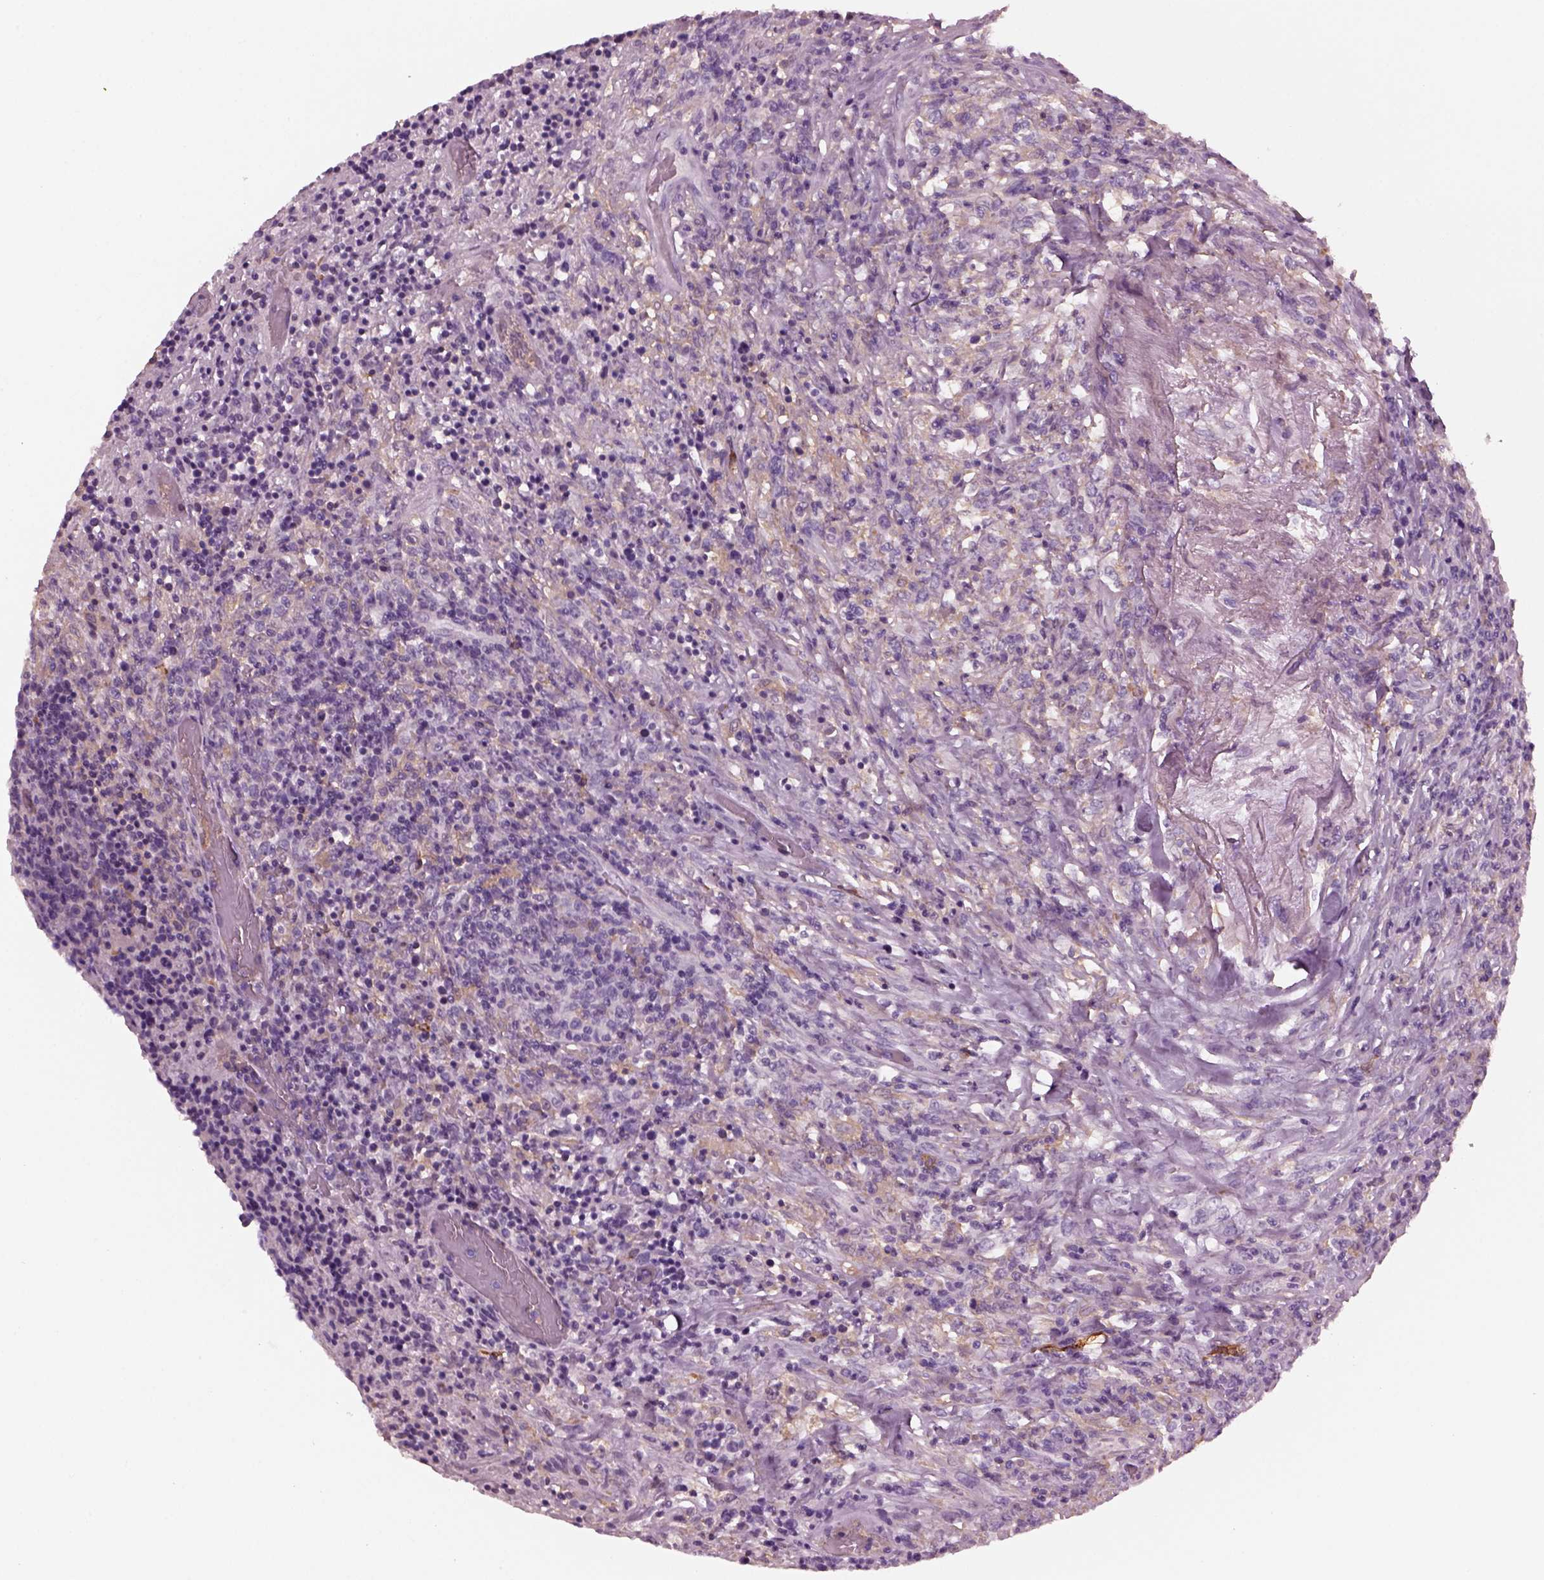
{"staining": {"intensity": "negative", "quantity": "none", "location": "none"}, "tissue": "lymphoma", "cell_type": "Tumor cells", "image_type": "cancer", "snomed": [{"axis": "morphology", "description": "Malignant lymphoma, non-Hodgkin's type, High grade"}, {"axis": "topography", "description": "Lung"}], "caption": "IHC of lymphoma shows no staining in tumor cells.", "gene": "SHTN1", "patient": {"sex": "male", "age": 79}}